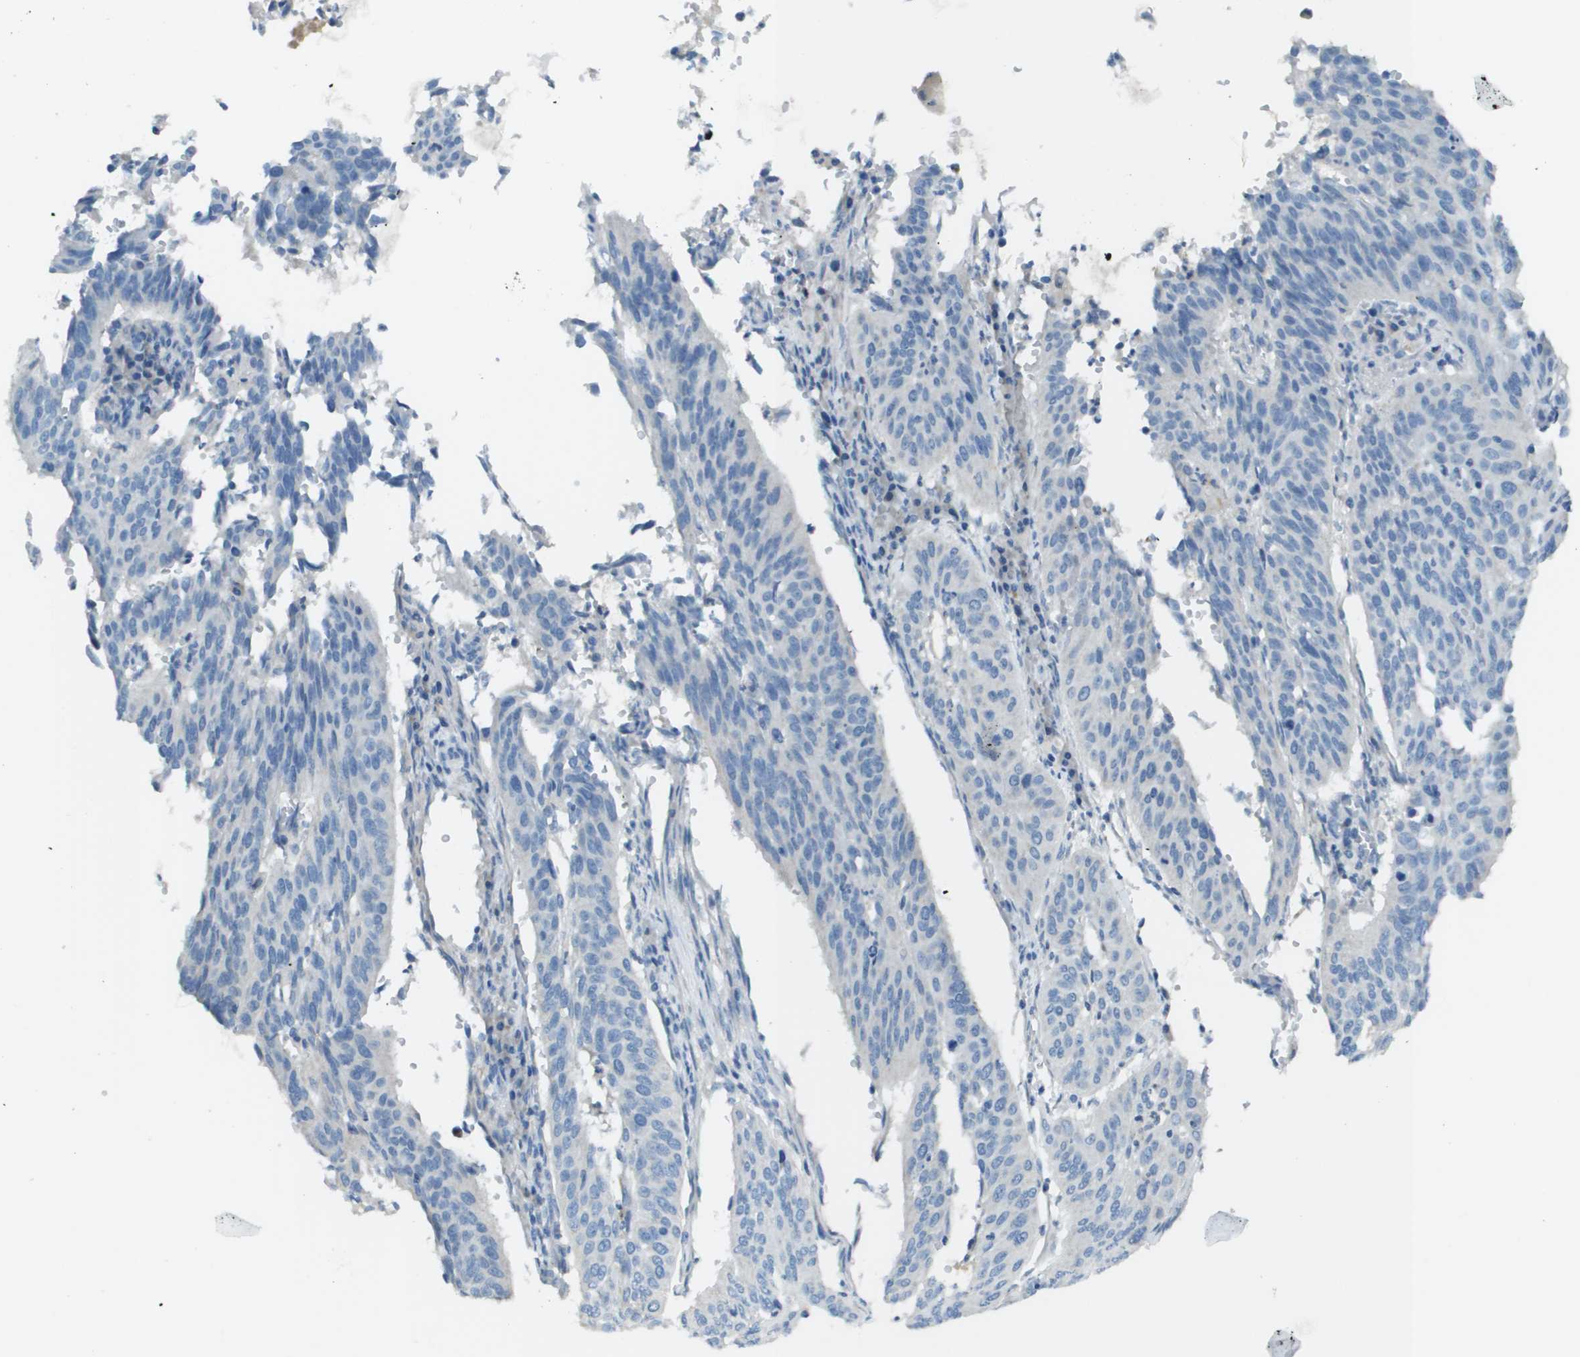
{"staining": {"intensity": "negative", "quantity": "none", "location": "none"}, "tissue": "cervical cancer", "cell_type": "Tumor cells", "image_type": "cancer", "snomed": [{"axis": "morphology", "description": "Normal tissue, NOS"}, {"axis": "morphology", "description": "Squamous cell carcinoma, NOS"}, {"axis": "topography", "description": "Cervix"}], "caption": "Micrograph shows no protein positivity in tumor cells of cervical cancer tissue.", "gene": "PTGDR2", "patient": {"sex": "female", "age": 39}}